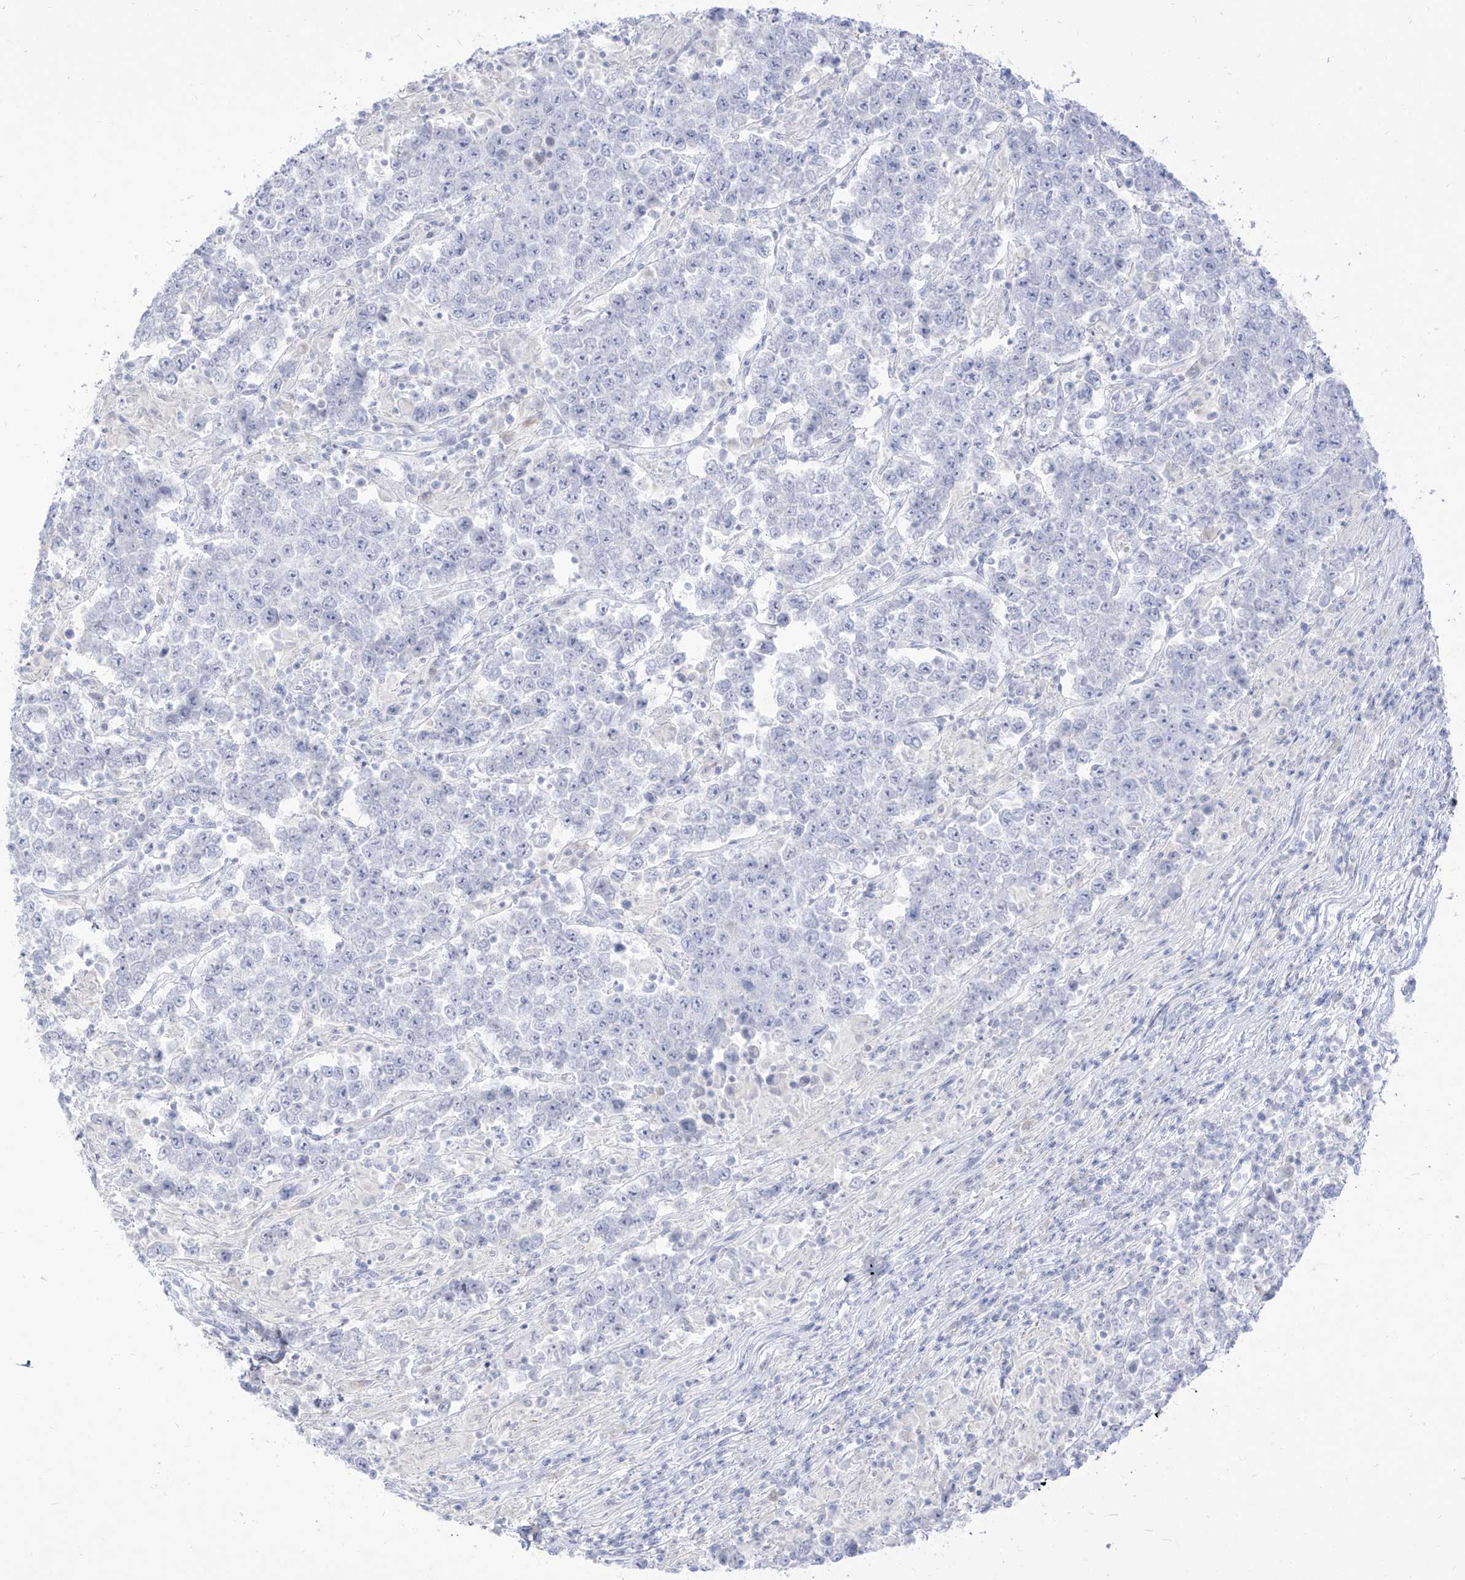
{"staining": {"intensity": "negative", "quantity": "none", "location": "none"}, "tissue": "testis cancer", "cell_type": "Tumor cells", "image_type": "cancer", "snomed": [{"axis": "morphology", "description": "Normal tissue, NOS"}, {"axis": "morphology", "description": "Urothelial carcinoma, High grade"}, {"axis": "morphology", "description": "Seminoma, NOS"}, {"axis": "morphology", "description": "Carcinoma, Embryonal, NOS"}, {"axis": "topography", "description": "Urinary bladder"}, {"axis": "topography", "description": "Testis"}], "caption": "Tumor cells show no significant expression in testis cancer.", "gene": "TGM4", "patient": {"sex": "male", "age": 41}}